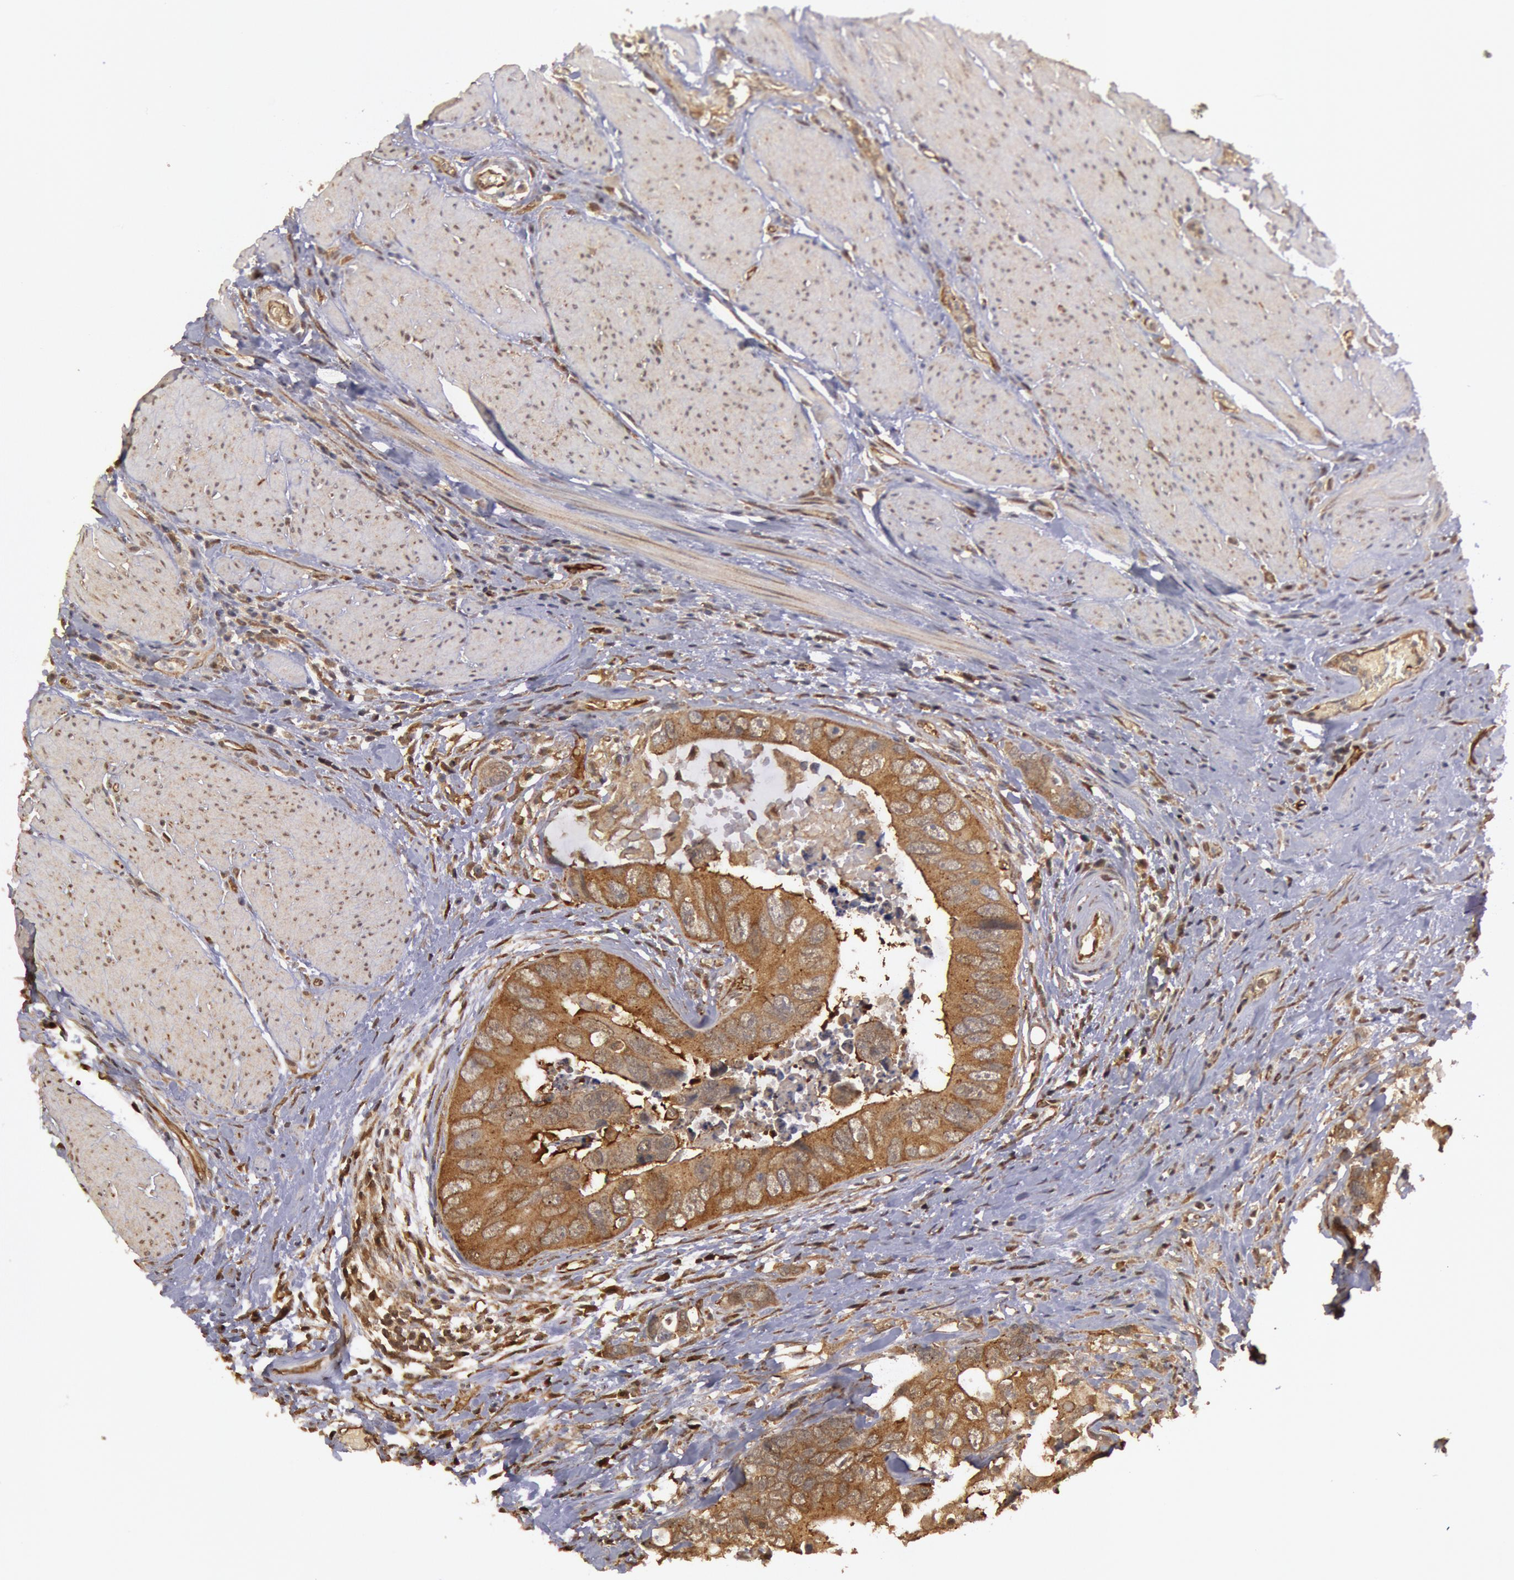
{"staining": {"intensity": "moderate", "quantity": ">75%", "location": "cytoplasmic/membranous"}, "tissue": "colorectal cancer", "cell_type": "Tumor cells", "image_type": "cancer", "snomed": [{"axis": "morphology", "description": "Adenocarcinoma, NOS"}, {"axis": "topography", "description": "Rectum"}], "caption": "DAB (3,3'-diaminobenzidine) immunohistochemical staining of colorectal adenocarcinoma demonstrates moderate cytoplasmic/membranous protein expression in approximately >75% of tumor cells.", "gene": "USP14", "patient": {"sex": "female", "age": 67}}